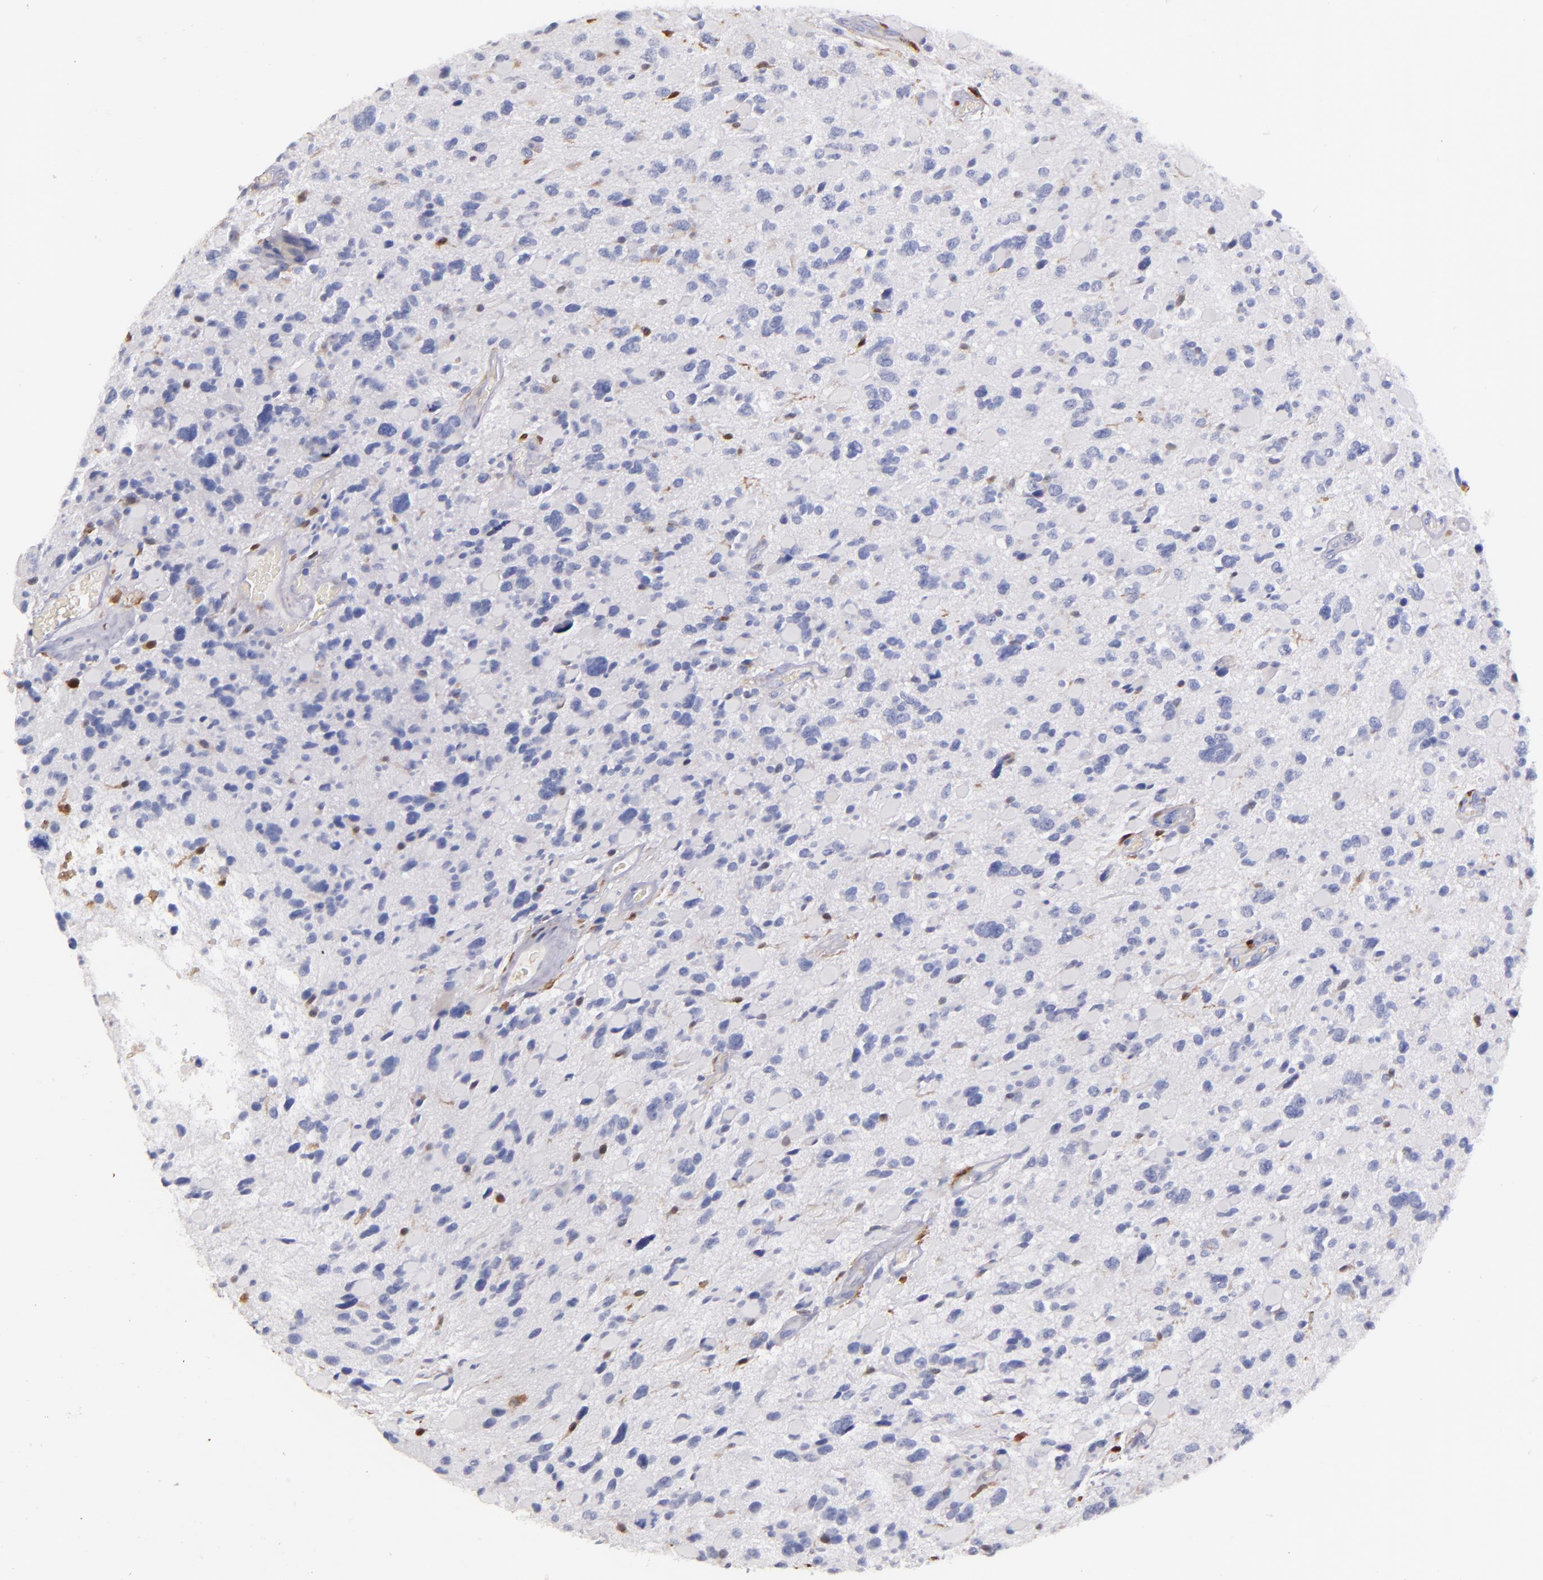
{"staining": {"intensity": "negative", "quantity": "none", "location": "none"}, "tissue": "glioma", "cell_type": "Tumor cells", "image_type": "cancer", "snomed": [{"axis": "morphology", "description": "Glioma, malignant, High grade"}, {"axis": "topography", "description": "Brain"}], "caption": "DAB immunohistochemical staining of human malignant glioma (high-grade) demonstrates no significant staining in tumor cells.", "gene": "F13A1", "patient": {"sex": "female", "age": 37}}